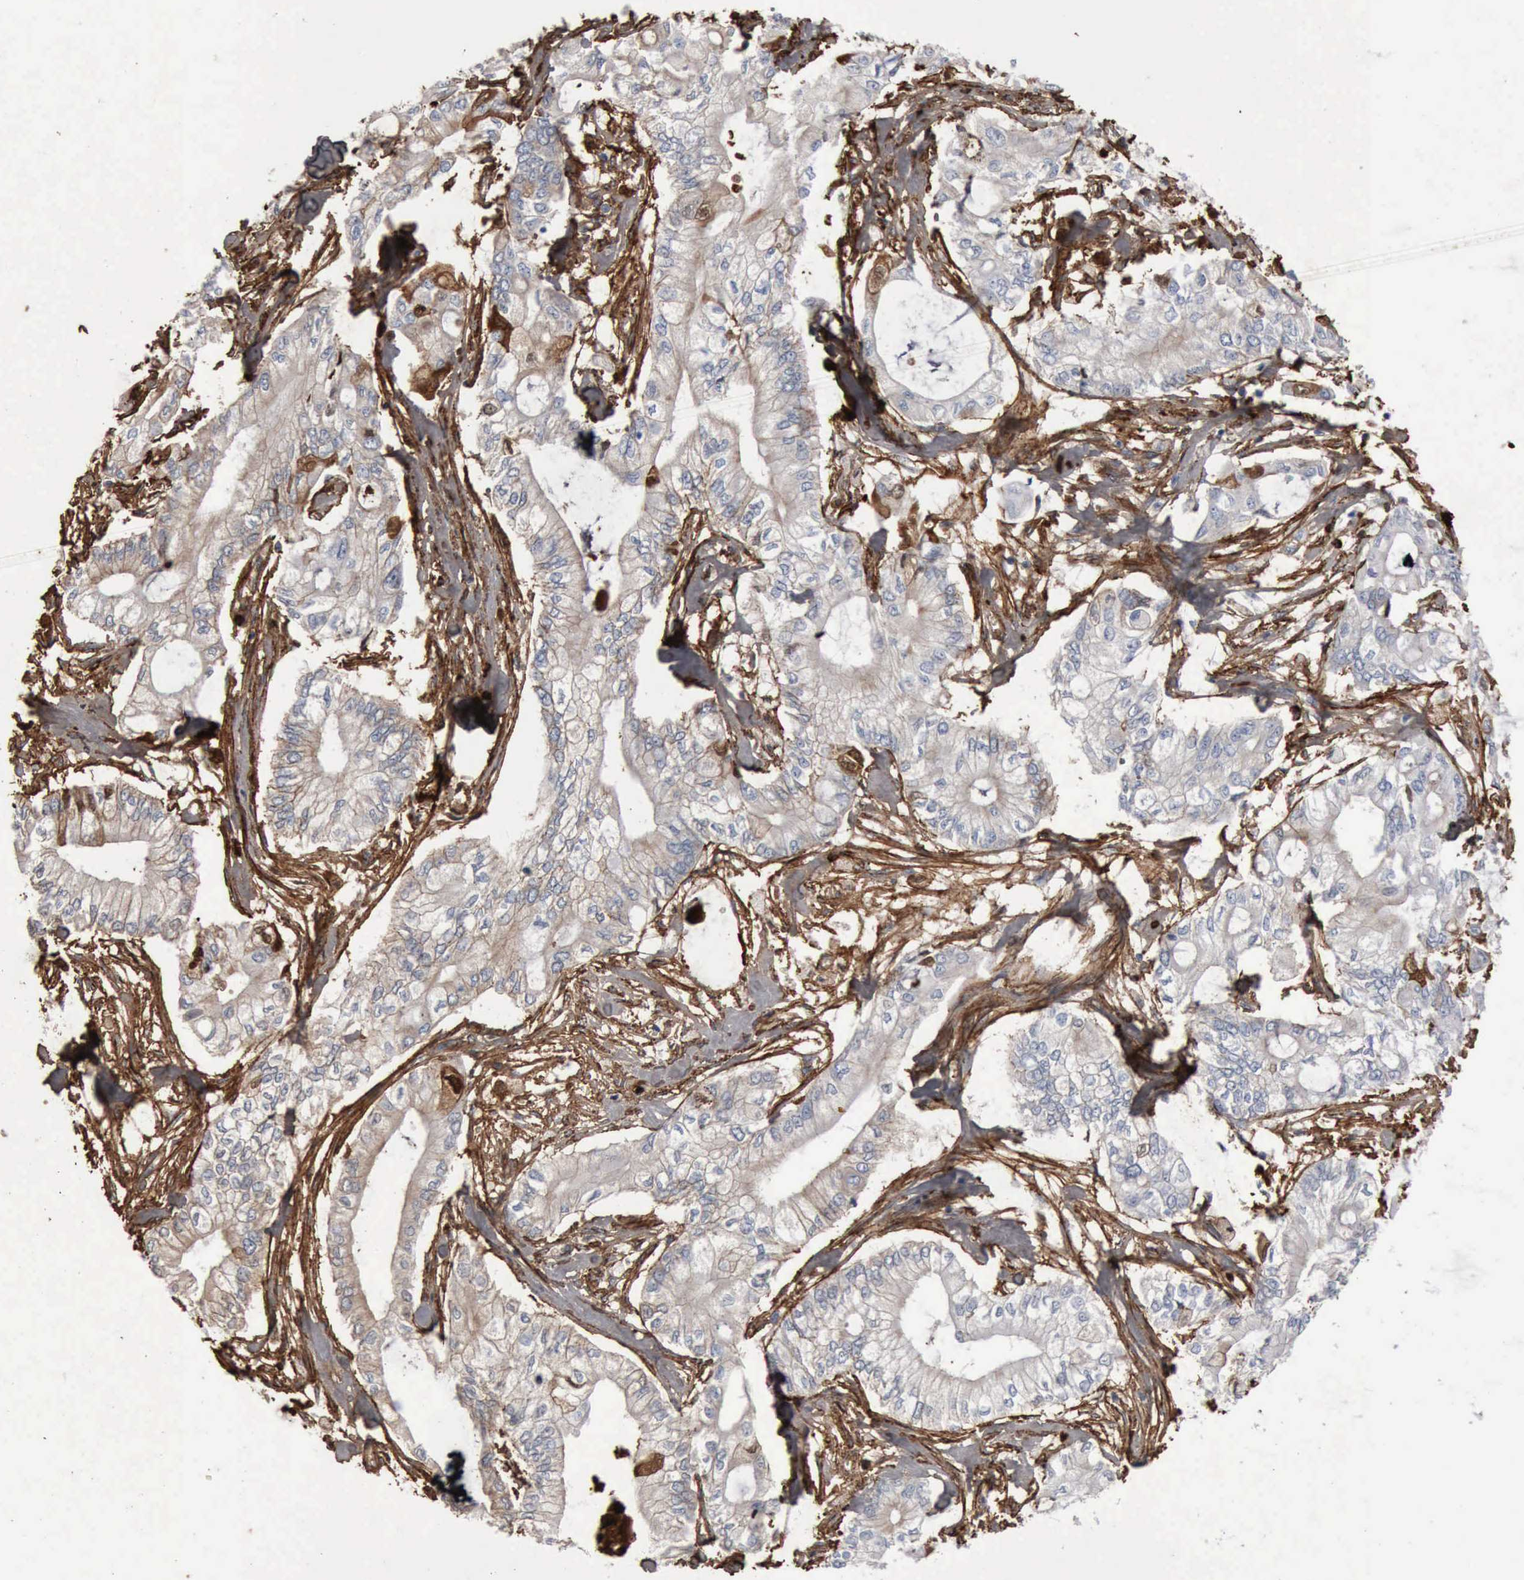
{"staining": {"intensity": "weak", "quantity": "25%-75%", "location": "cytoplasmic/membranous"}, "tissue": "pancreatic cancer", "cell_type": "Tumor cells", "image_type": "cancer", "snomed": [{"axis": "morphology", "description": "Adenocarcinoma, NOS"}, {"axis": "topography", "description": "Pancreas"}], "caption": "Protein staining reveals weak cytoplasmic/membranous staining in approximately 25%-75% of tumor cells in pancreatic adenocarcinoma.", "gene": "FN1", "patient": {"sex": "male", "age": 79}}